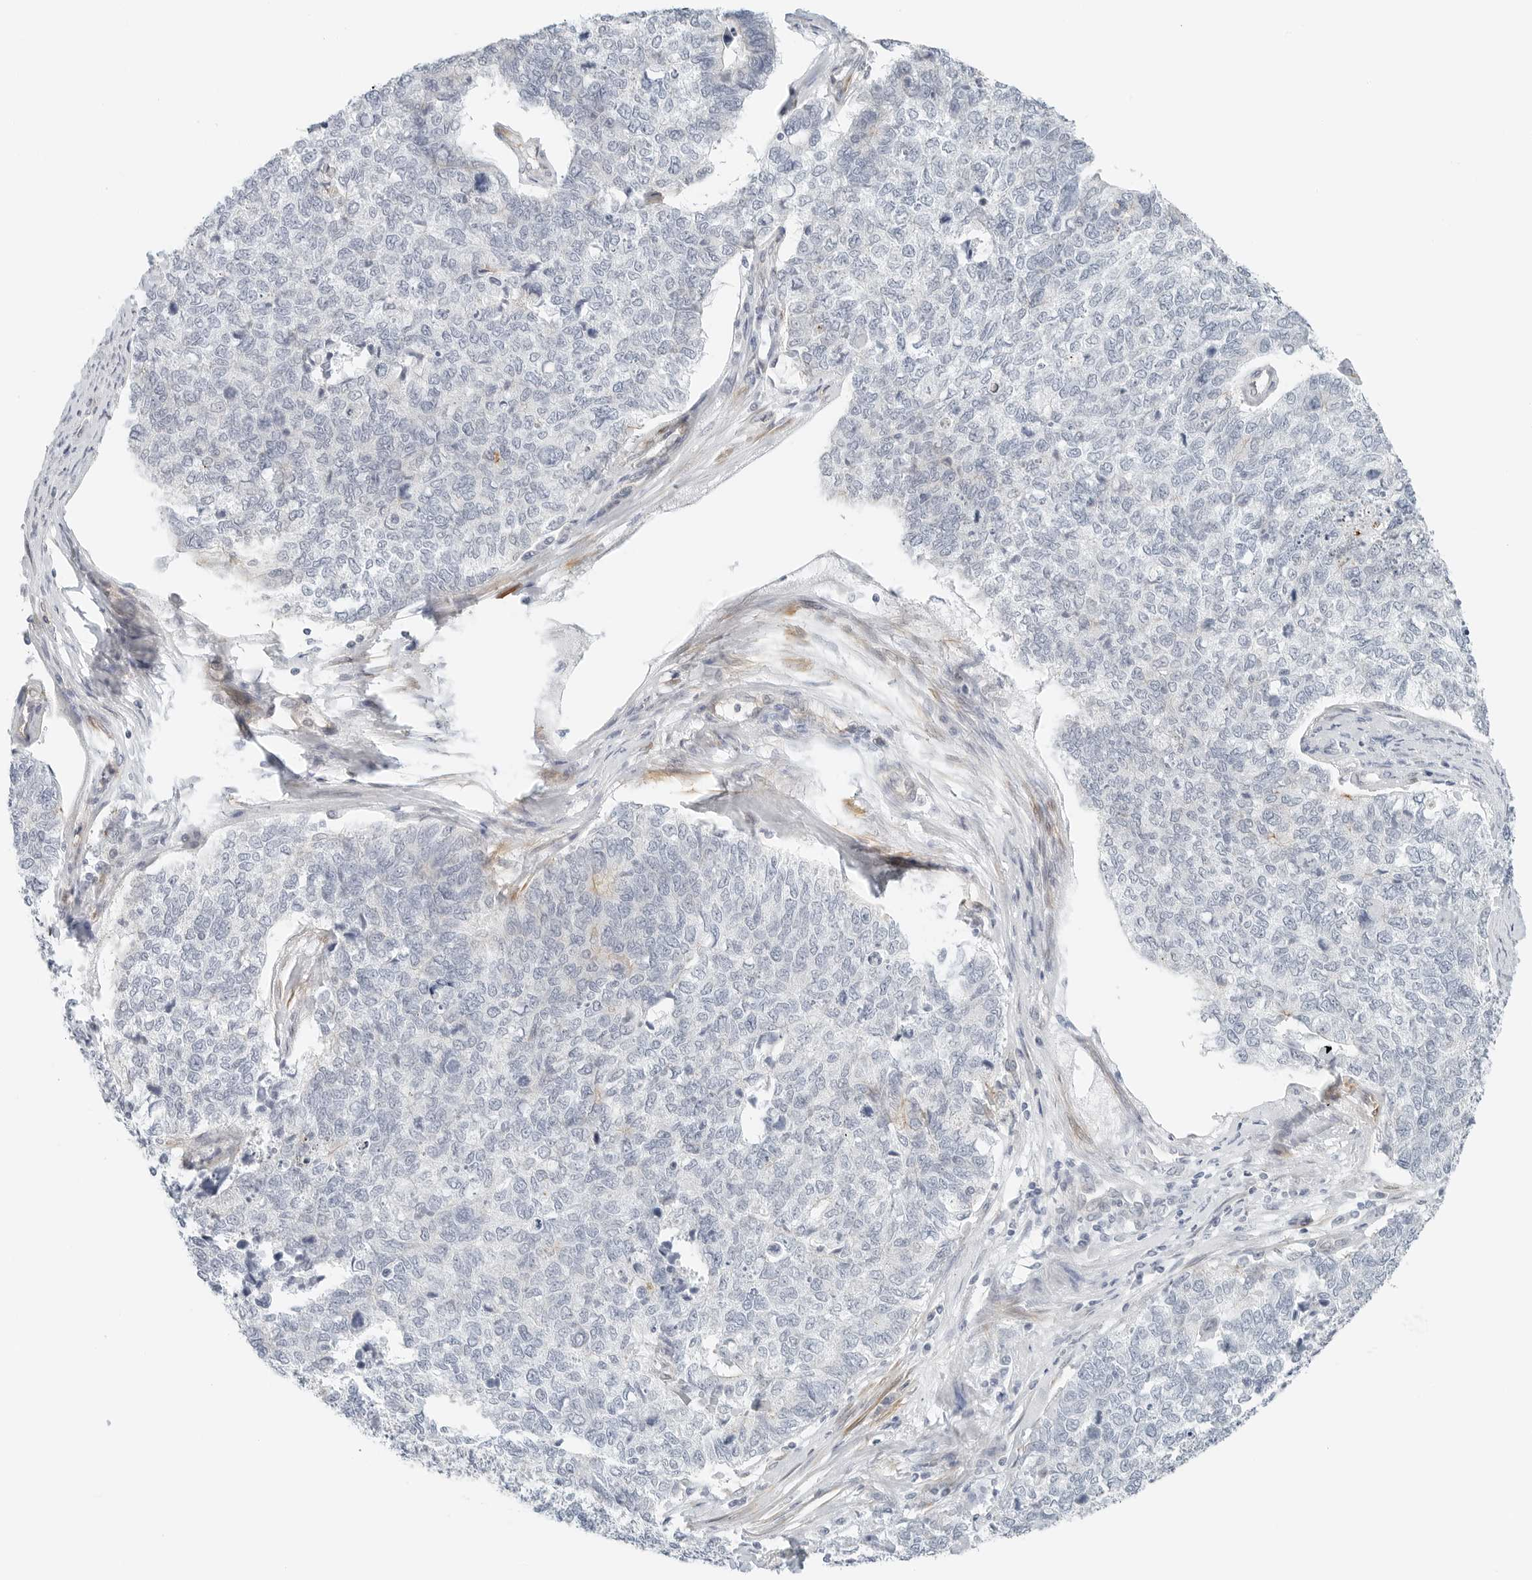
{"staining": {"intensity": "negative", "quantity": "none", "location": "none"}, "tissue": "cervical cancer", "cell_type": "Tumor cells", "image_type": "cancer", "snomed": [{"axis": "morphology", "description": "Squamous cell carcinoma, NOS"}, {"axis": "topography", "description": "Cervix"}], "caption": "Human cervical cancer stained for a protein using IHC exhibits no positivity in tumor cells.", "gene": "IQCC", "patient": {"sex": "female", "age": 63}}